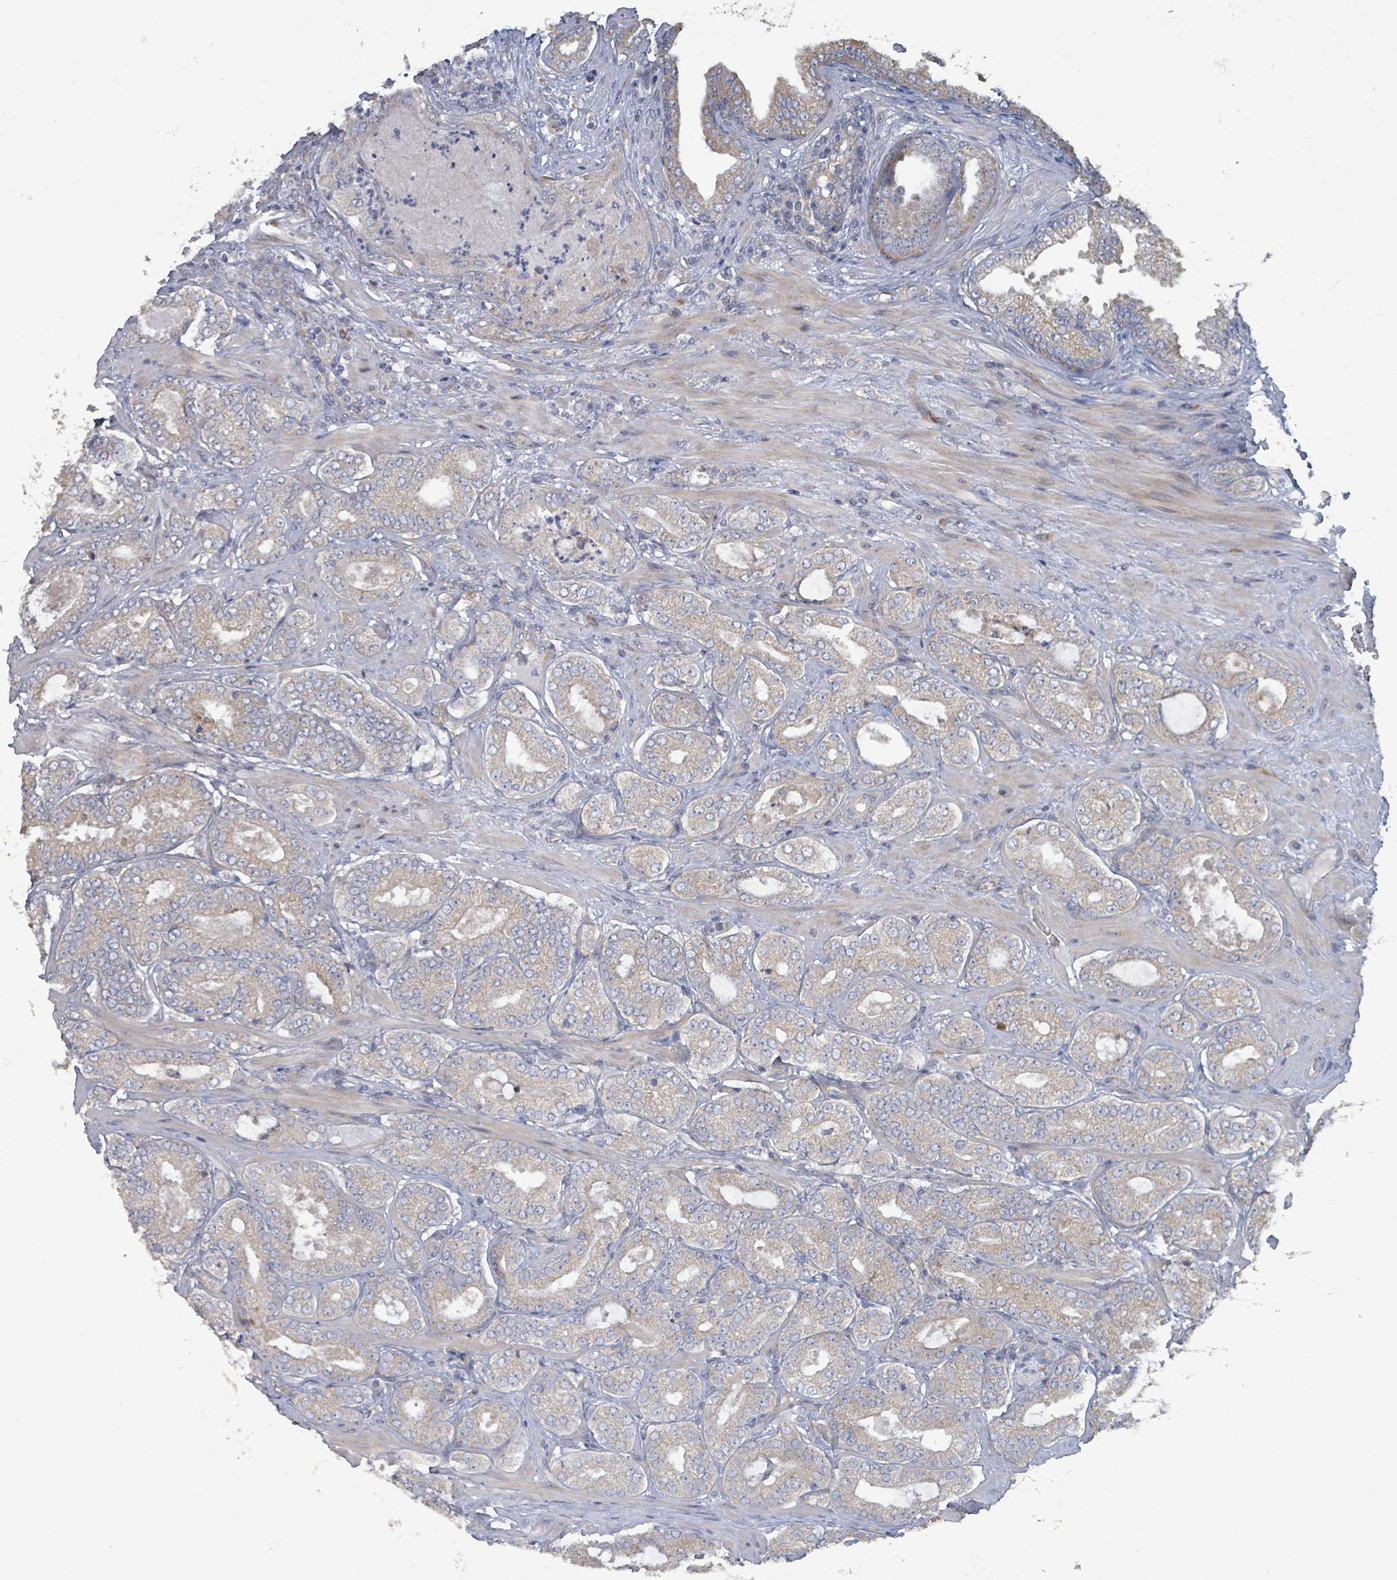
{"staining": {"intensity": "moderate", "quantity": "25%-75%", "location": "cytoplasmic/membranous"}, "tissue": "prostate cancer", "cell_type": "Tumor cells", "image_type": "cancer", "snomed": [{"axis": "morphology", "description": "Adenocarcinoma, Low grade"}, {"axis": "topography", "description": "Prostate"}], "caption": "Brown immunohistochemical staining in low-grade adenocarcinoma (prostate) displays moderate cytoplasmic/membranous staining in approximately 25%-75% of tumor cells.", "gene": "RPL32", "patient": {"sex": "male", "age": 63}}